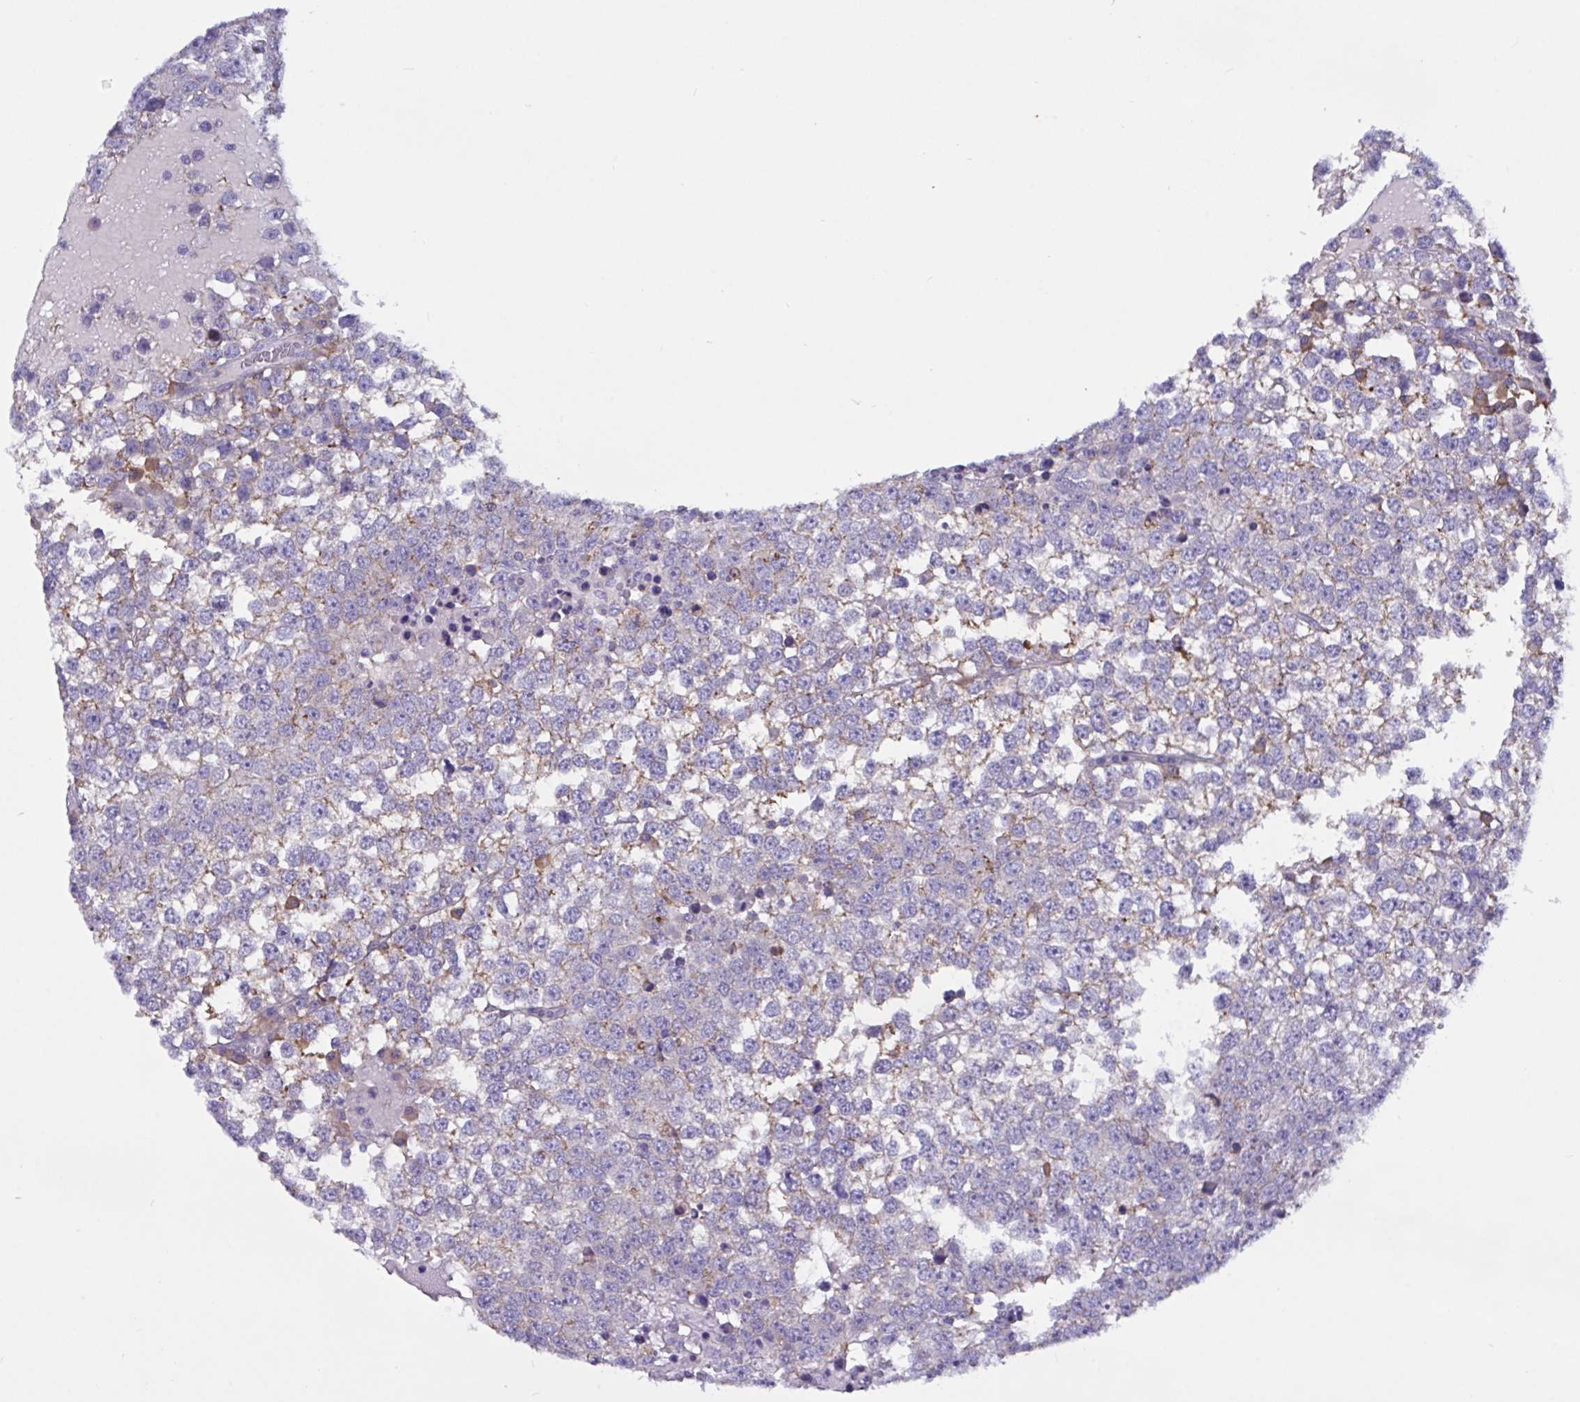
{"staining": {"intensity": "moderate", "quantity": "<25%", "location": "cytoplasmic/membranous"}, "tissue": "testis cancer", "cell_type": "Tumor cells", "image_type": "cancer", "snomed": [{"axis": "morphology", "description": "Seminoma, NOS"}, {"axis": "topography", "description": "Testis"}], "caption": "IHC (DAB (3,3'-diaminobenzidine)) staining of human testis seminoma reveals moderate cytoplasmic/membranous protein positivity in about <25% of tumor cells.", "gene": "SLC66A1", "patient": {"sex": "male", "age": 65}}